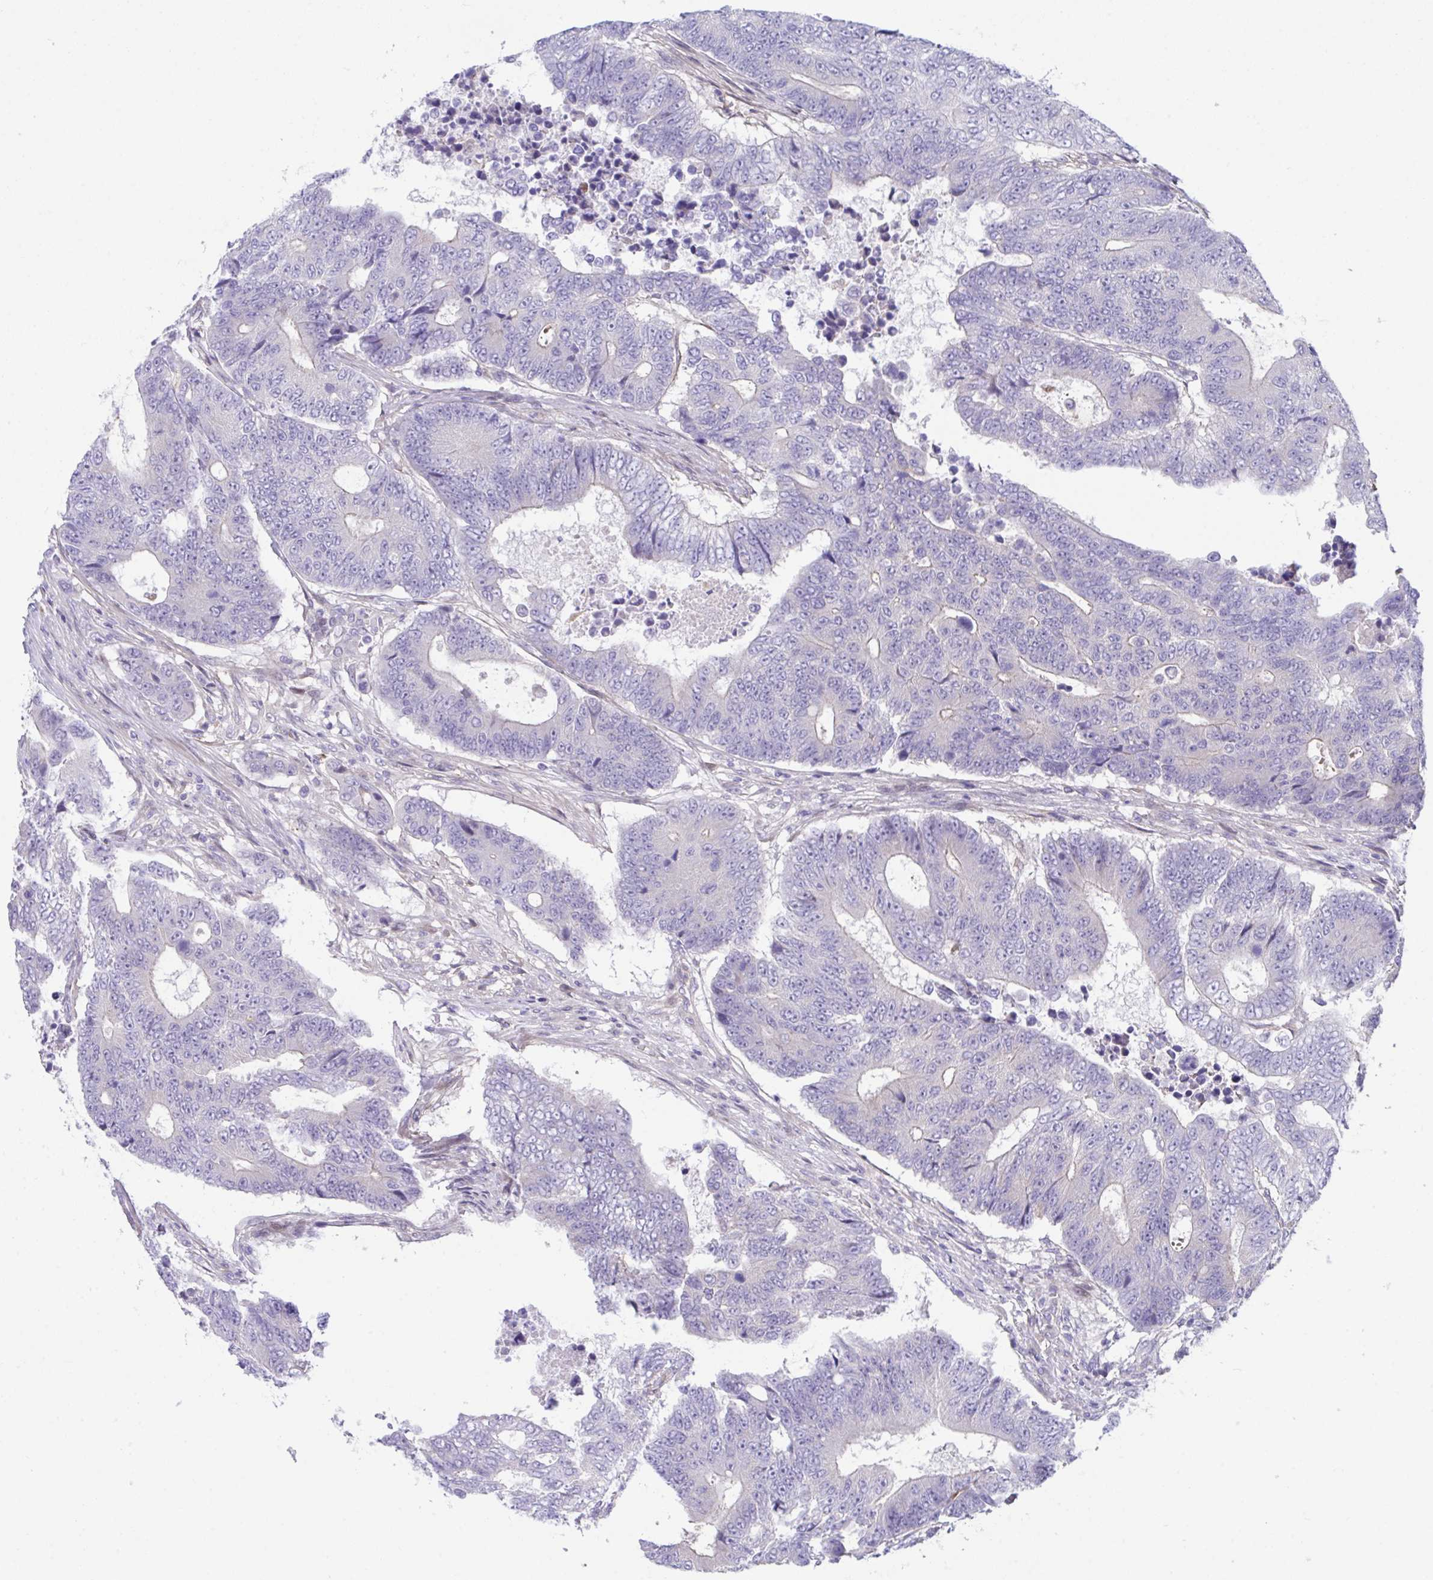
{"staining": {"intensity": "negative", "quantity": "none", "location": "none"}, "tissue": "colorectal cancer", "cell_type": "Tumor cells", "image_type": "cancer", "snomed": [{"axis": "morphology", "description": "Adenocarcinoma, NOS"}, {"axis": "topography", "description": "Colon"}], "caption": "Human adenocarcinoma (colorectal) stained for a protein using immunohistochemistry shows no positivity in tumor cells.", "gene": "RHOXF1", "patient": {"sex": "female", "age": 48}}